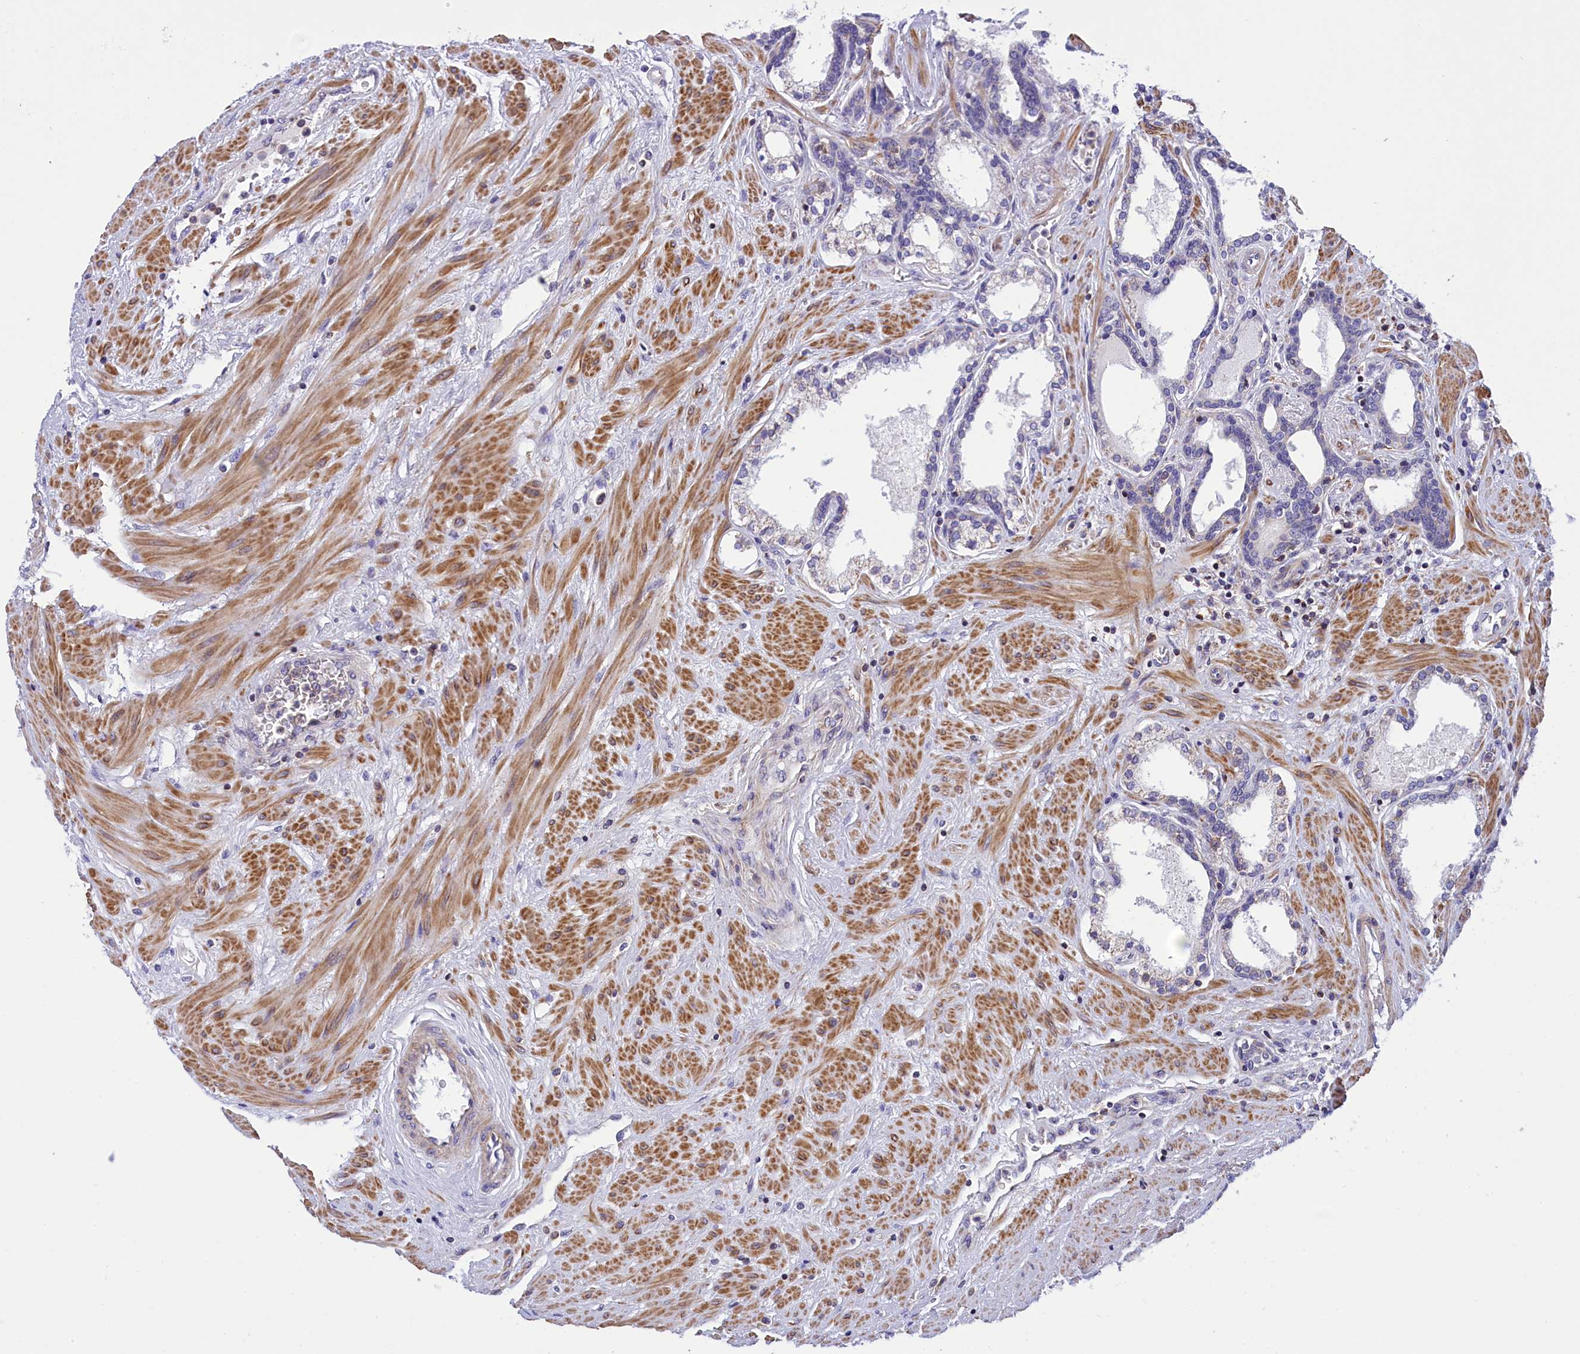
{"staining": {"intensity": "negative", "quantity": "none", "location": "none"}, "tissue": "prostate cancer", "cell_type": "Tumor cells", "image_type": "cancer", "snomed": [{"axis": "morphology", "description": "Adenocarcinoma, High grade"}, {"axis": "topography", "description": "Prostate"}], "caption": "Immunohistochemistry (IHC) of human prostate cancer exhibits no expression in tumor cells.", "gene": "CORO7-PAM16", "patient": {"sex": "male", "age": 58}}